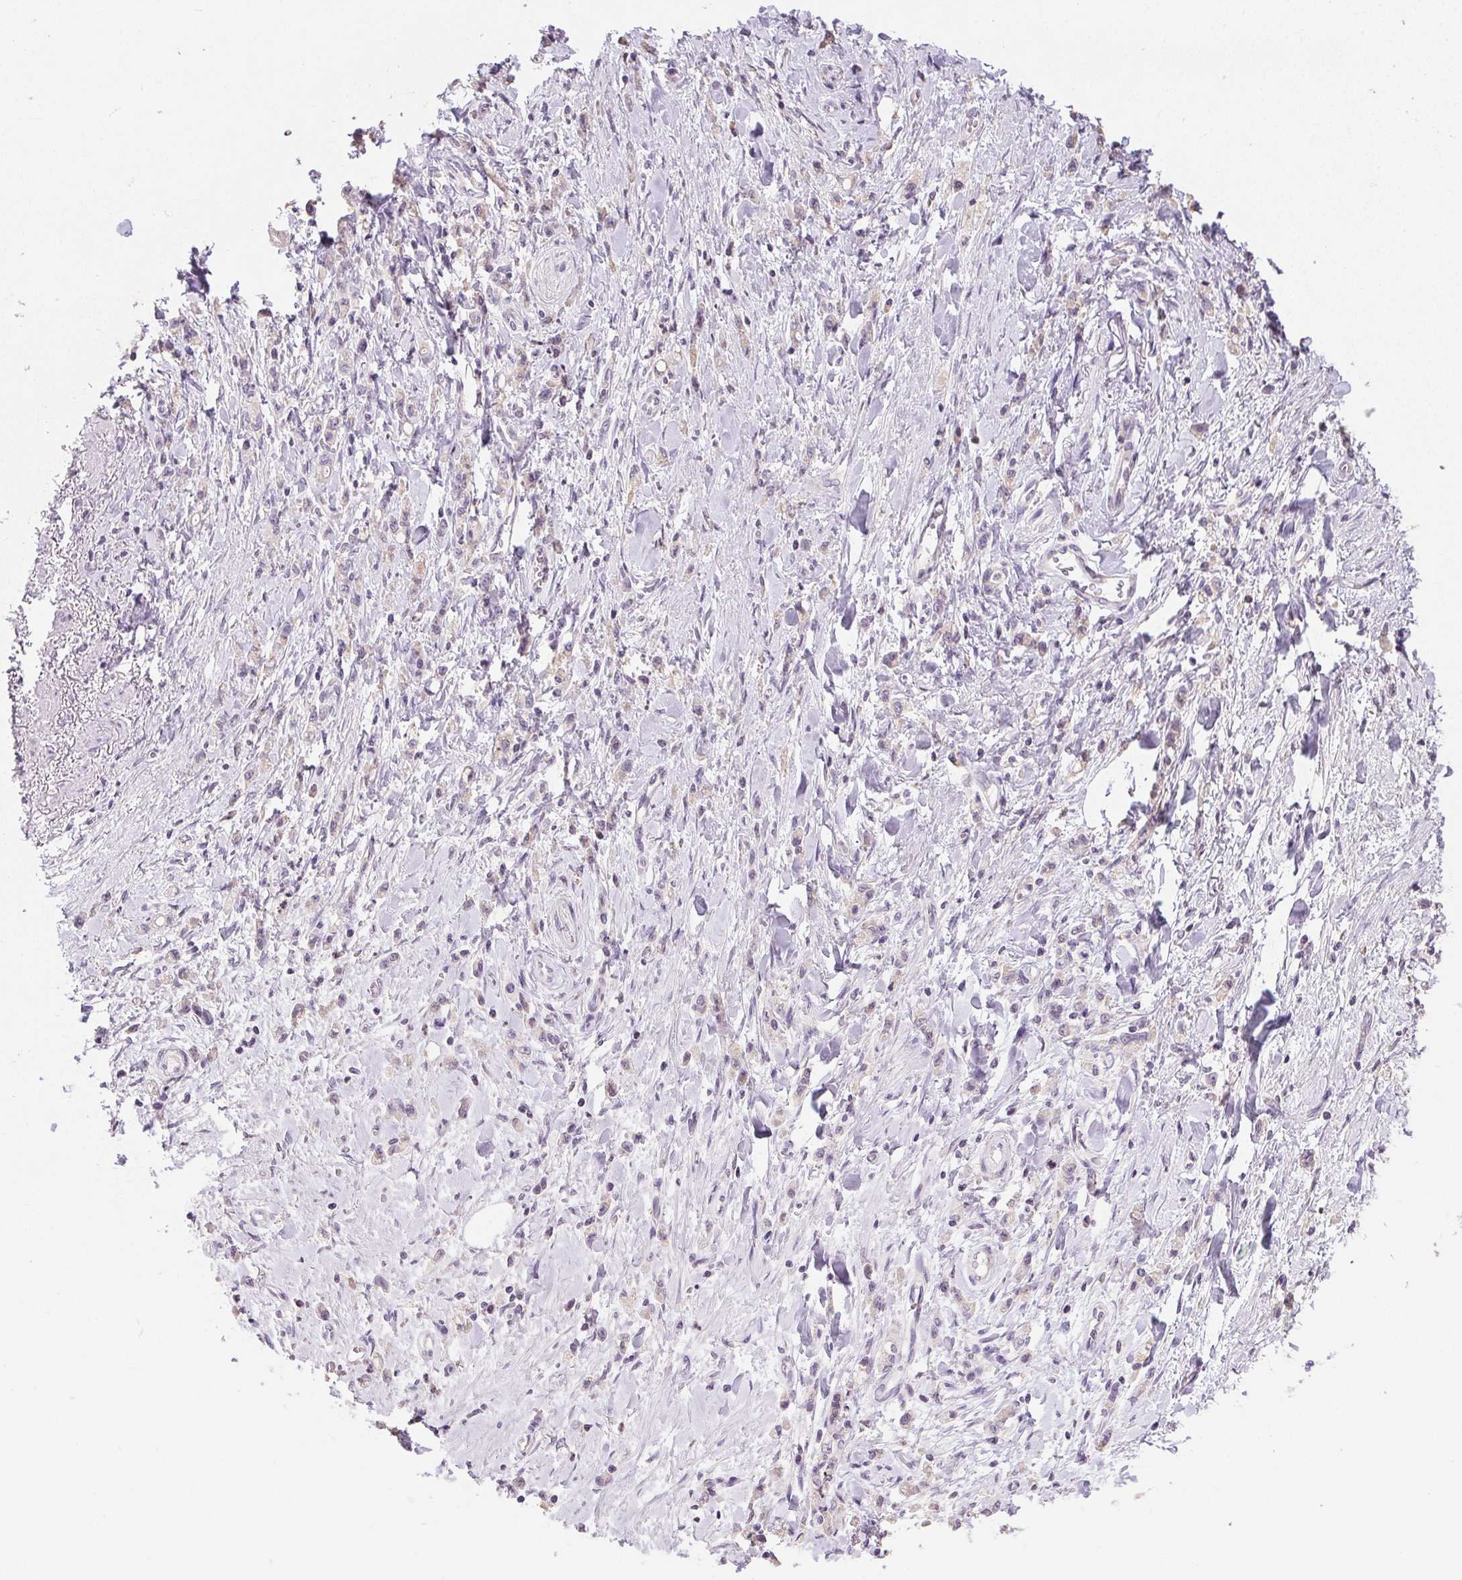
{"staining": {"intensity": "negative", "quantity": "none", "location": "none"}, "tissue": "stomach cancer", "cell_type": "Tumor cells", "image_type": "cancer", "snomed": [{"axis": "morphology", "description": "Adenocarcinoma, NOS"}, {"axis": "topography", "description": "Stomach"}], "caption": "IHC image of stomach cancer stained for a protein (brown), which exhibits no expression in tumor cells.", "gene": "SPACA9", "patient": {"sex": "male", "age": 77}}